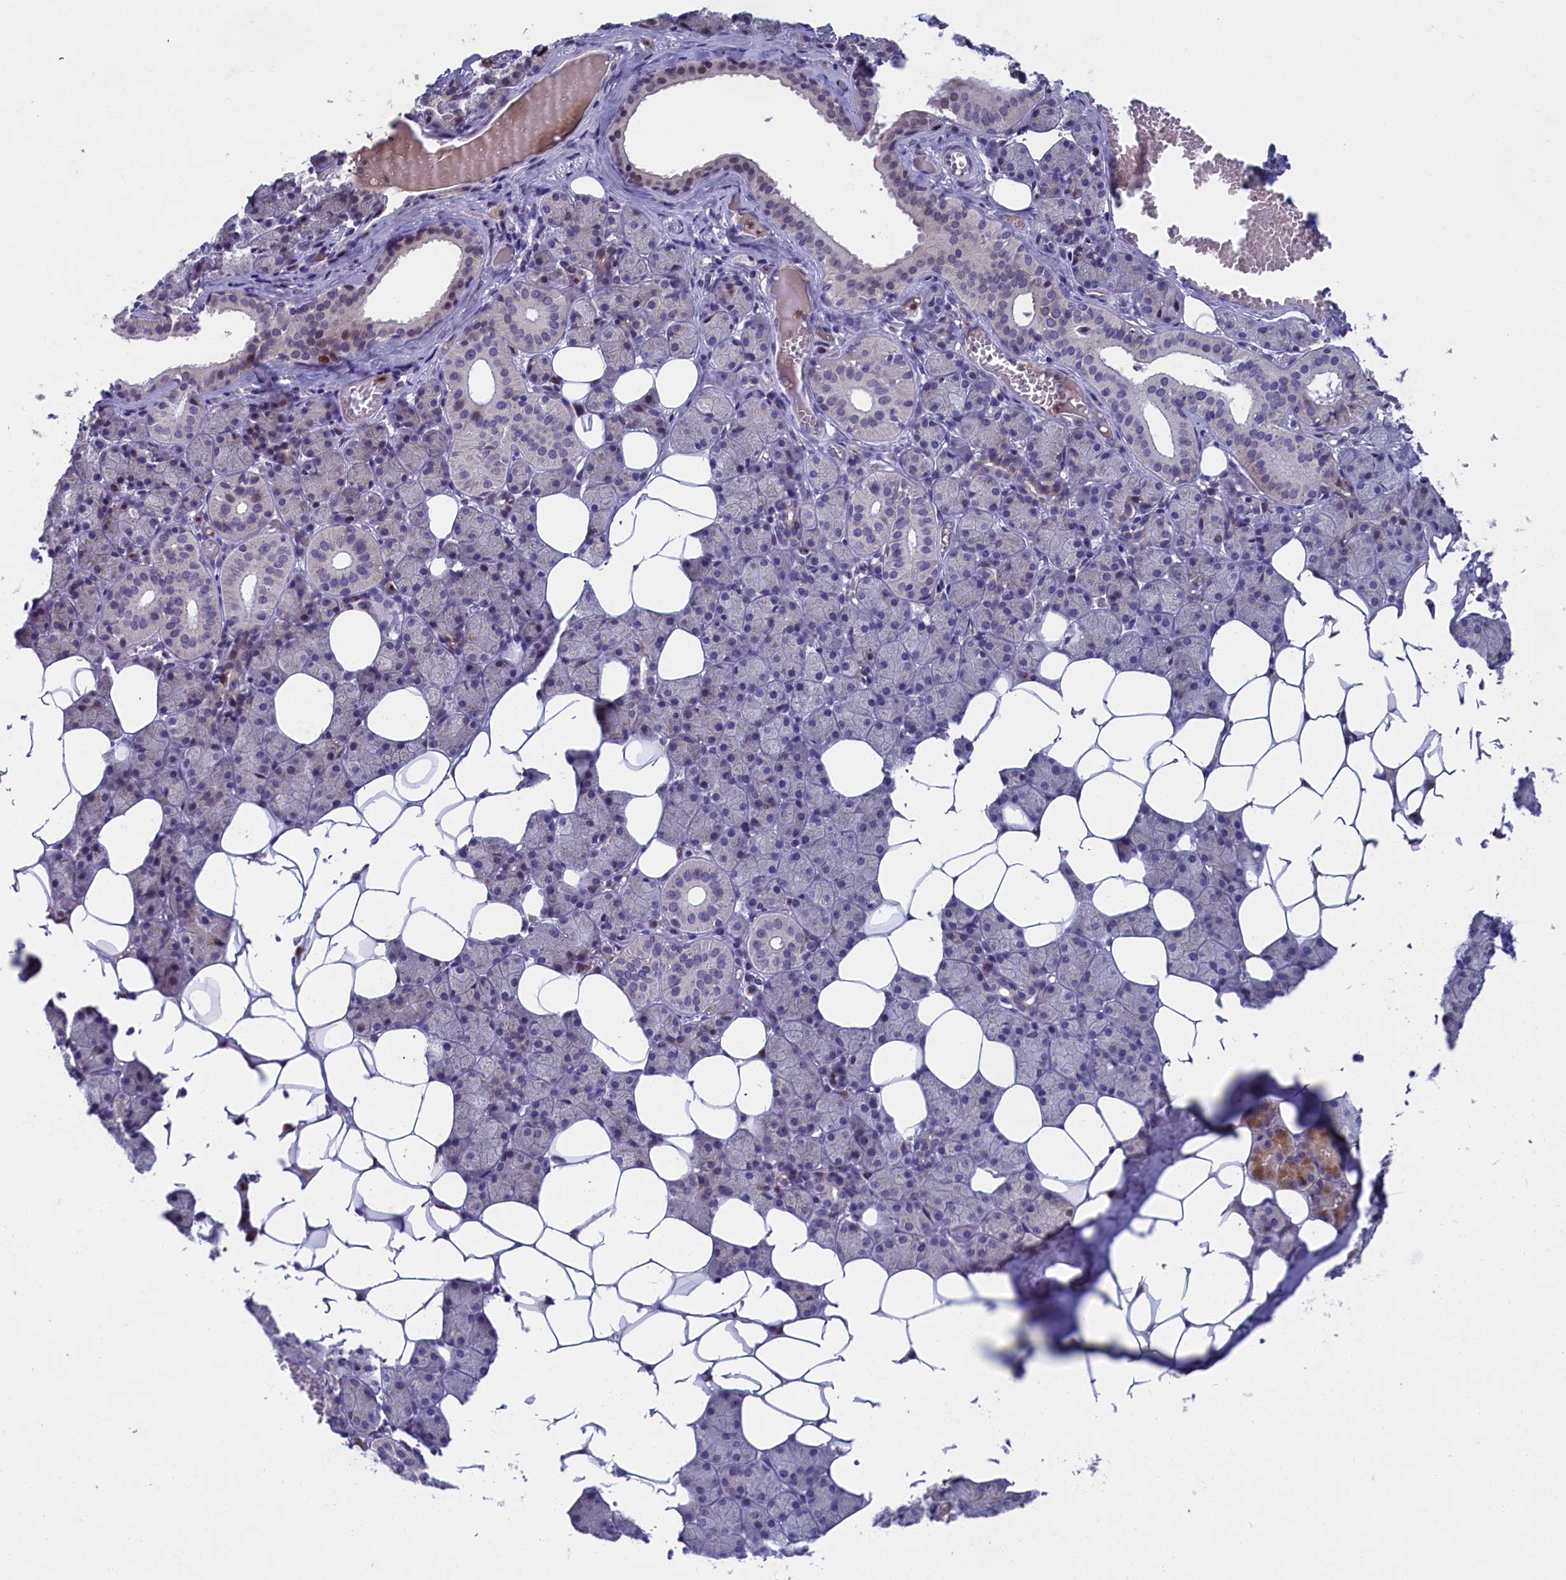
{"staining": {"intensity": "negative", "quantity": "none", "location": "none"}, "tissue": "salivary gland", "cell_type": "Glandular cells", "image_type": "normal", "snomed": [{"axis": "morphology", "description": "Normal tissue, NOS"}, {"axis": "topography", "description": "Salivary gland"}], "caption": "Glandular cells show no significant protein staining in unremarkable salivary gland. (Stains: DAB IHC with hematoxylin counter stain, Microscopy: brightfield microscopy at high magnification).", "gene": "LIG1", "patient": {"sex": "female", "age": 33}}